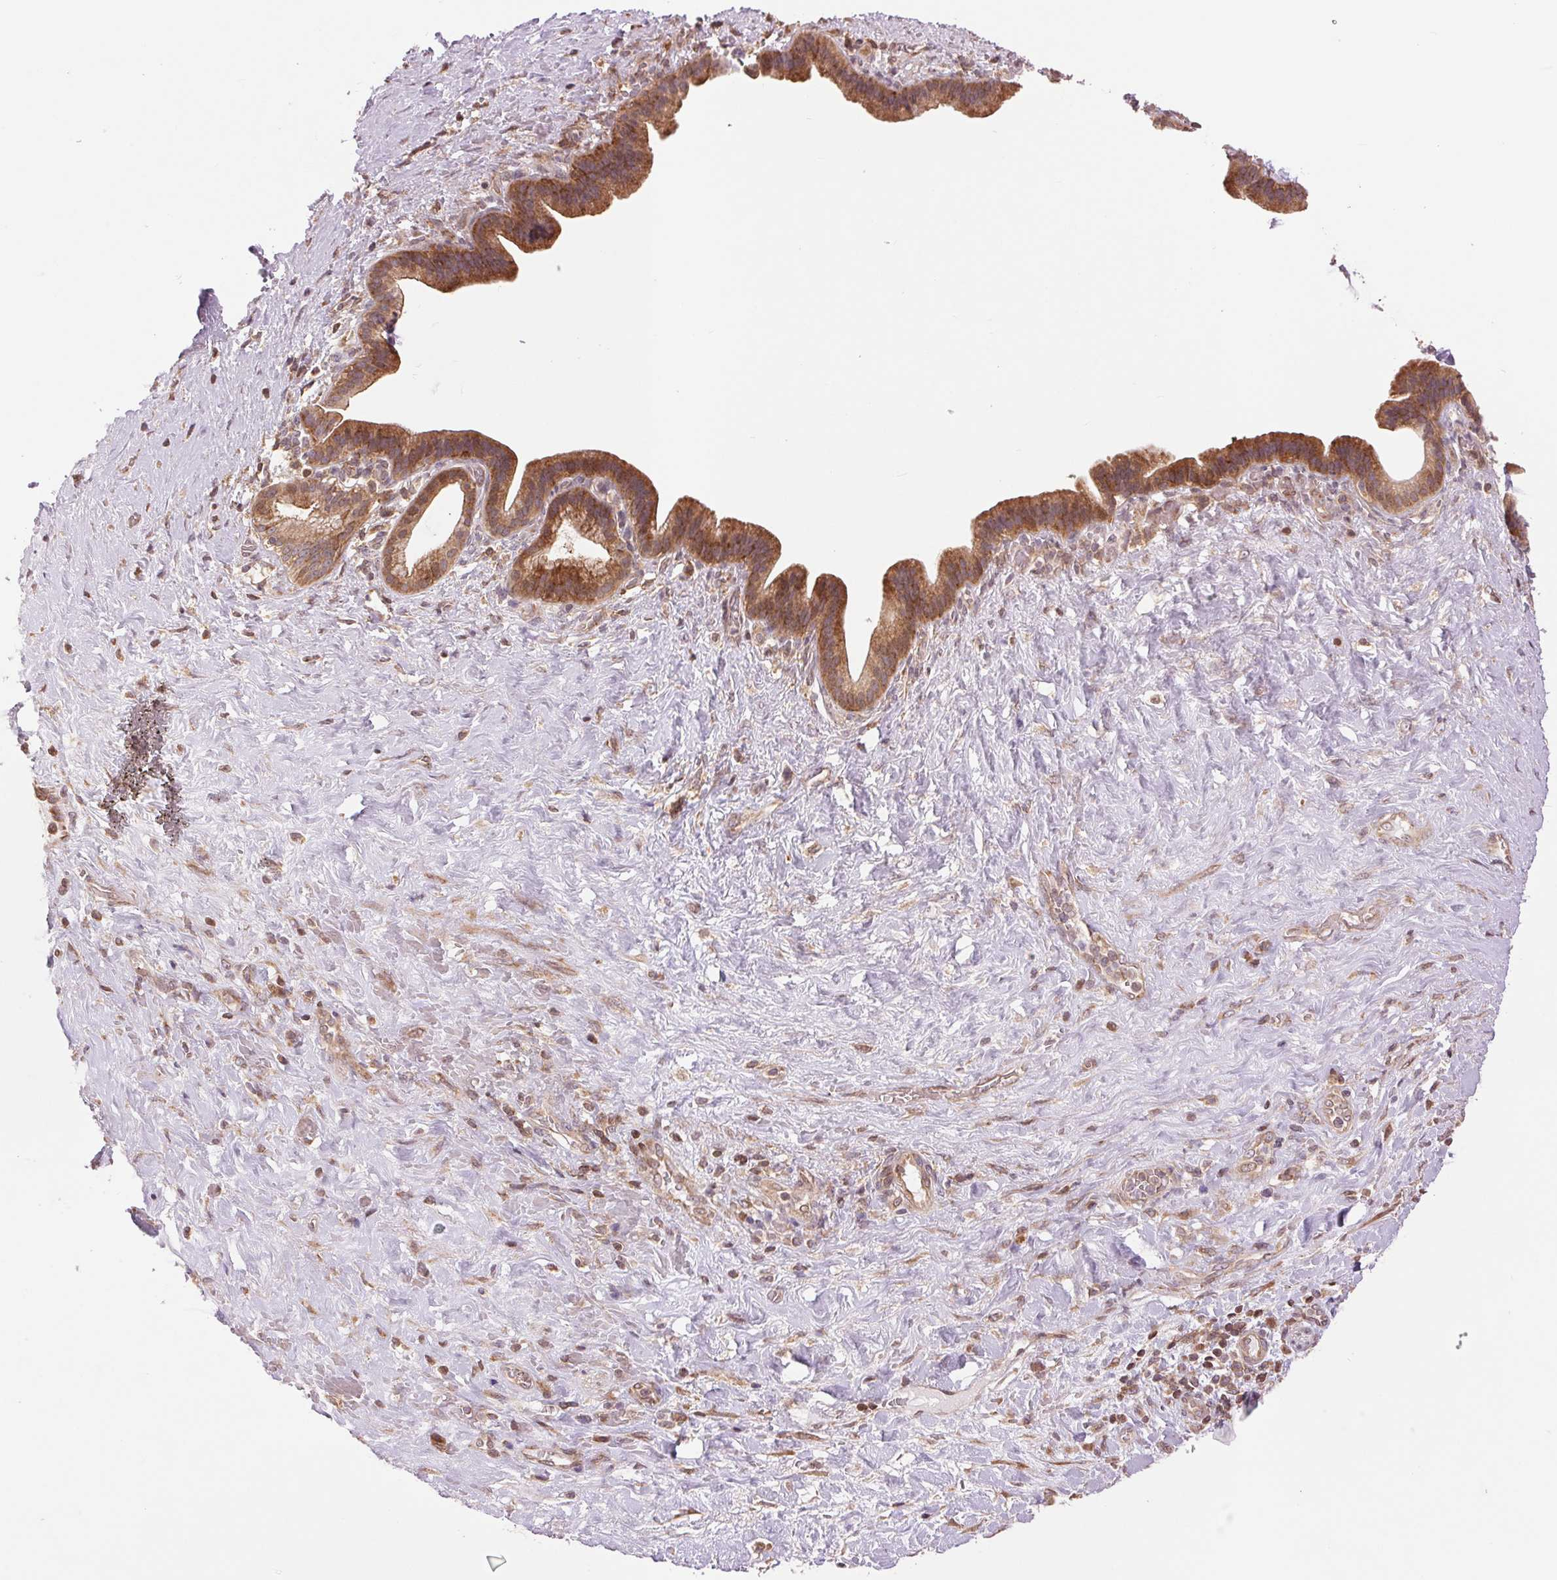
{"staining": {"intensity": "moderate", "quantity": ">75%", "location": "cytoplasmic/membranous"}, "tissue": "pancreatic cancer", "cell_type": "Tumor cells", "image_type": "cancer", "snomed": [{"axis": "morphology", "description": "Adenocarcinoma, NOS"}, {"axis": "topography", "description": "Pancreas"}], "caption": "Moderate cytoplasmic/membranous protein positivity is present in about >75% of tumor cells in pancreatic cancer (adenocarcinoma).", "gene": "BTF3L4", "patient": {"sex": "male", "age": 44}}